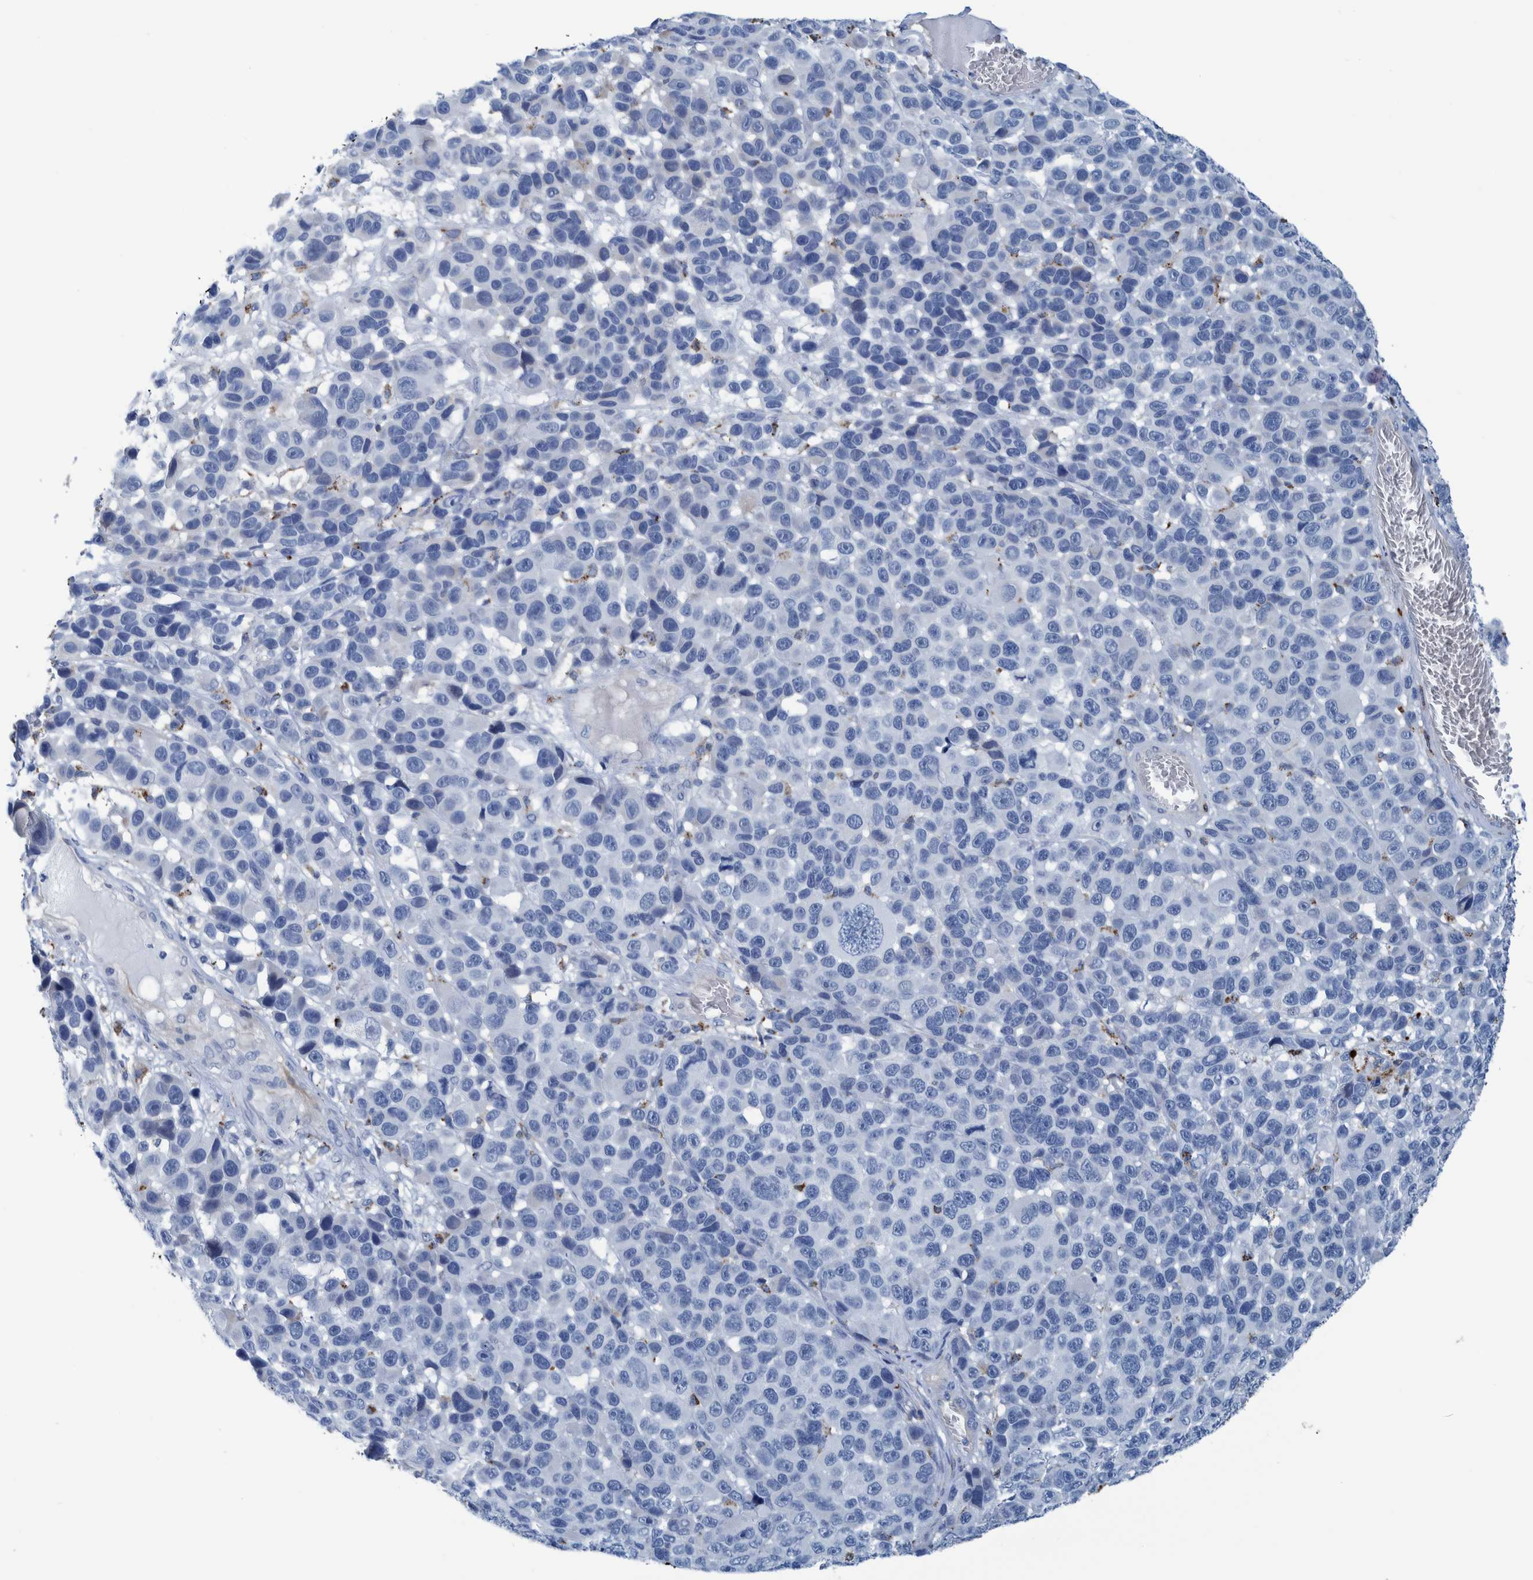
{"staining": {"intensity": "negative", "quantity": "none", "location": "none"}, "tissue": "melanoma", "cell_type": "Tumor cells", "image_type": "cancer", "snomed": [{"axis": "morphology", "description": "Malignant melanoma, NOS"}, {"axis": "topography", "description": "Skin"}], "caption": "IHC of melanoma exhibits no expression in tumor cells. (Stains: DAB IHC with hematoxylin counter stain, Microscopy: brightfield microscopy at high magnification).", "gene": "IDO1", "patient": {"sex": "male", "age": 53}}